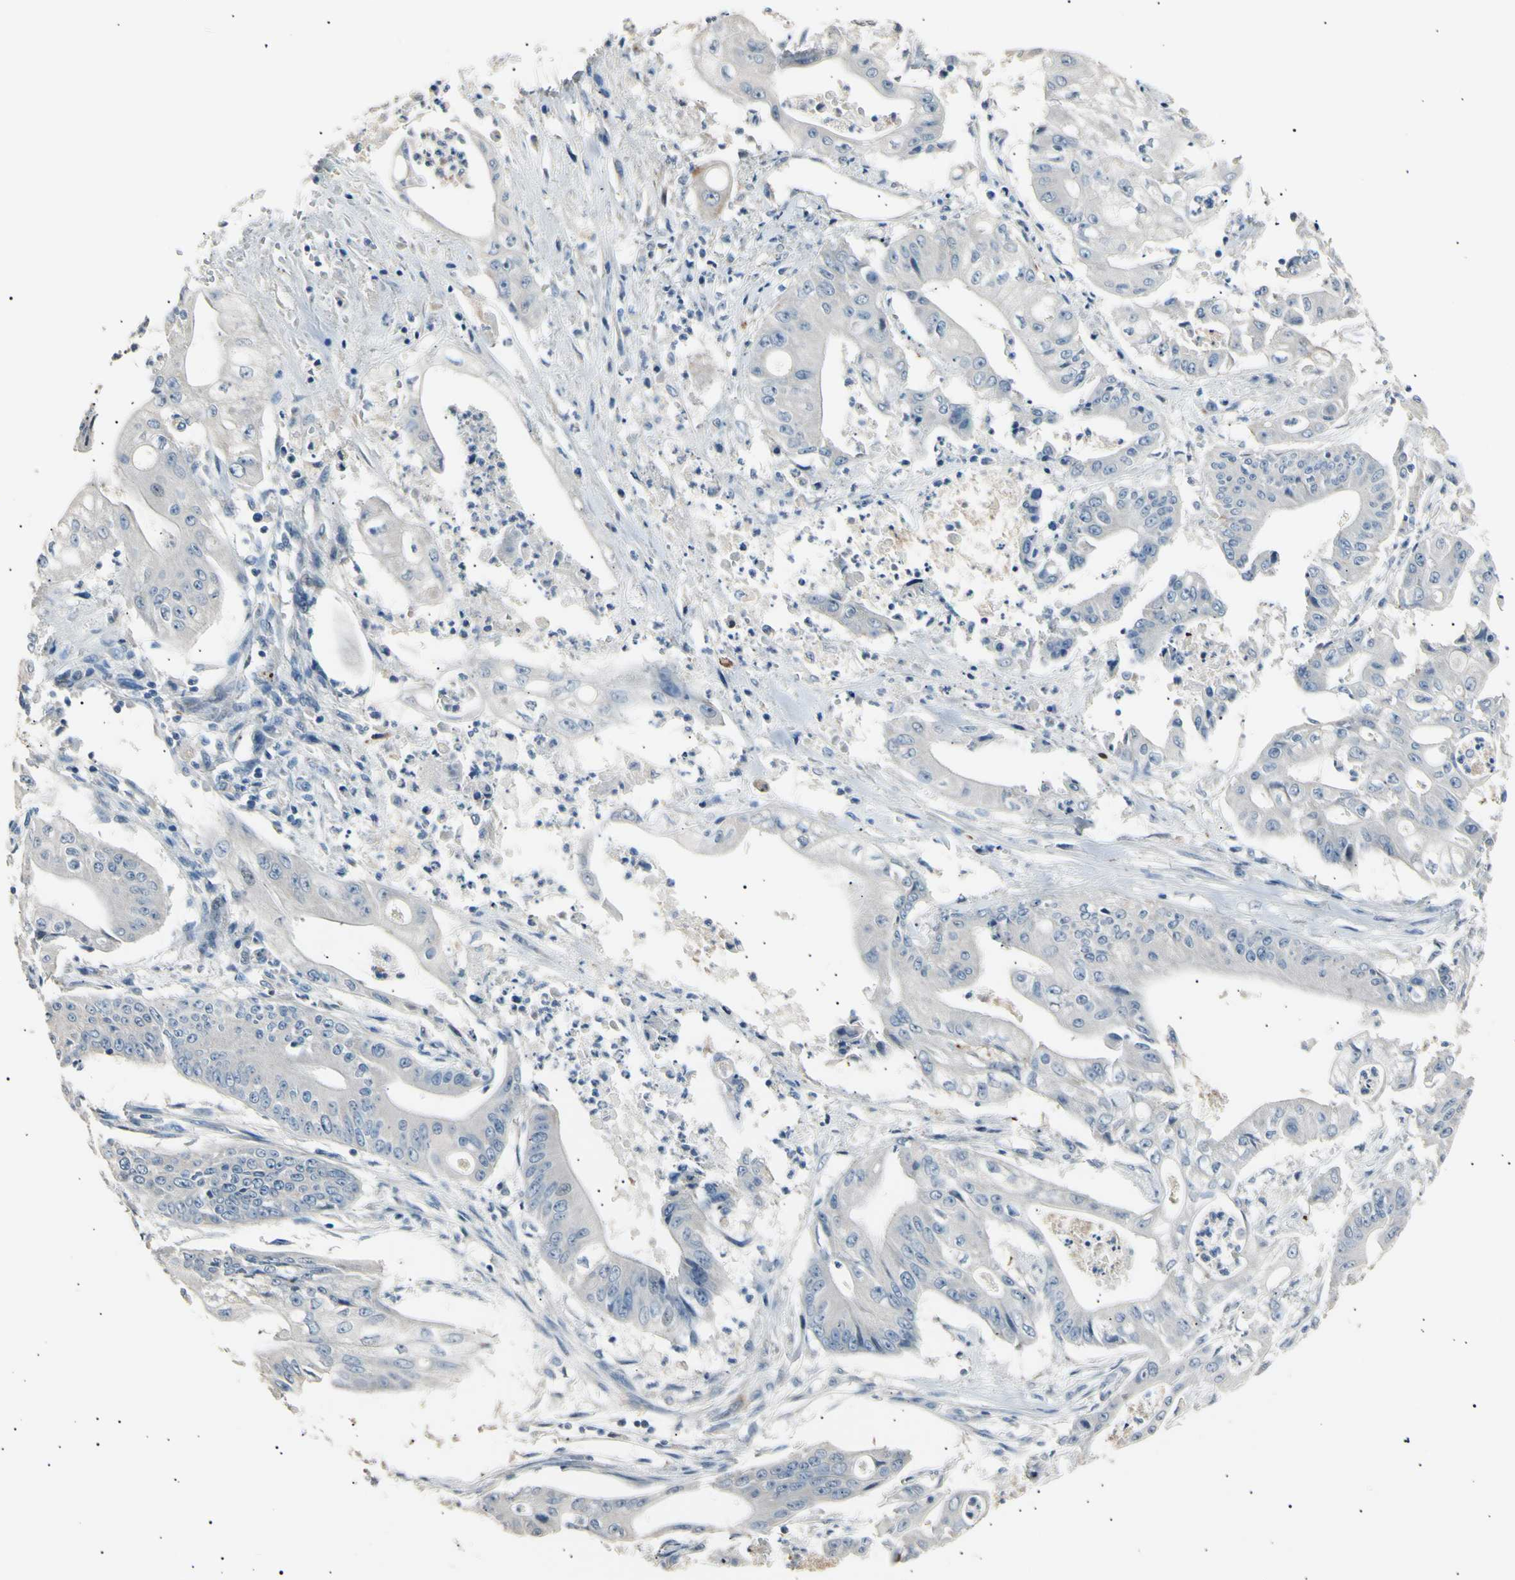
{"staining": {"intensity": "negative", "quantity": "none", "location": "none"}, "tissue": "pancreatic cancer", "cell_type": "Tumor cells", "image_type": "cancer", "snomed": [{"axis": "morphology", "description": "Normal tissue, NOS"}, {"axis": "topography", "description": "Lymph node"}], "caption": "Protein analysis of pancreatic cancer demonstrates no significant expression in tumor cells.", "gene": "LDLR", "patient": {"sex": "male", "age": 62}}